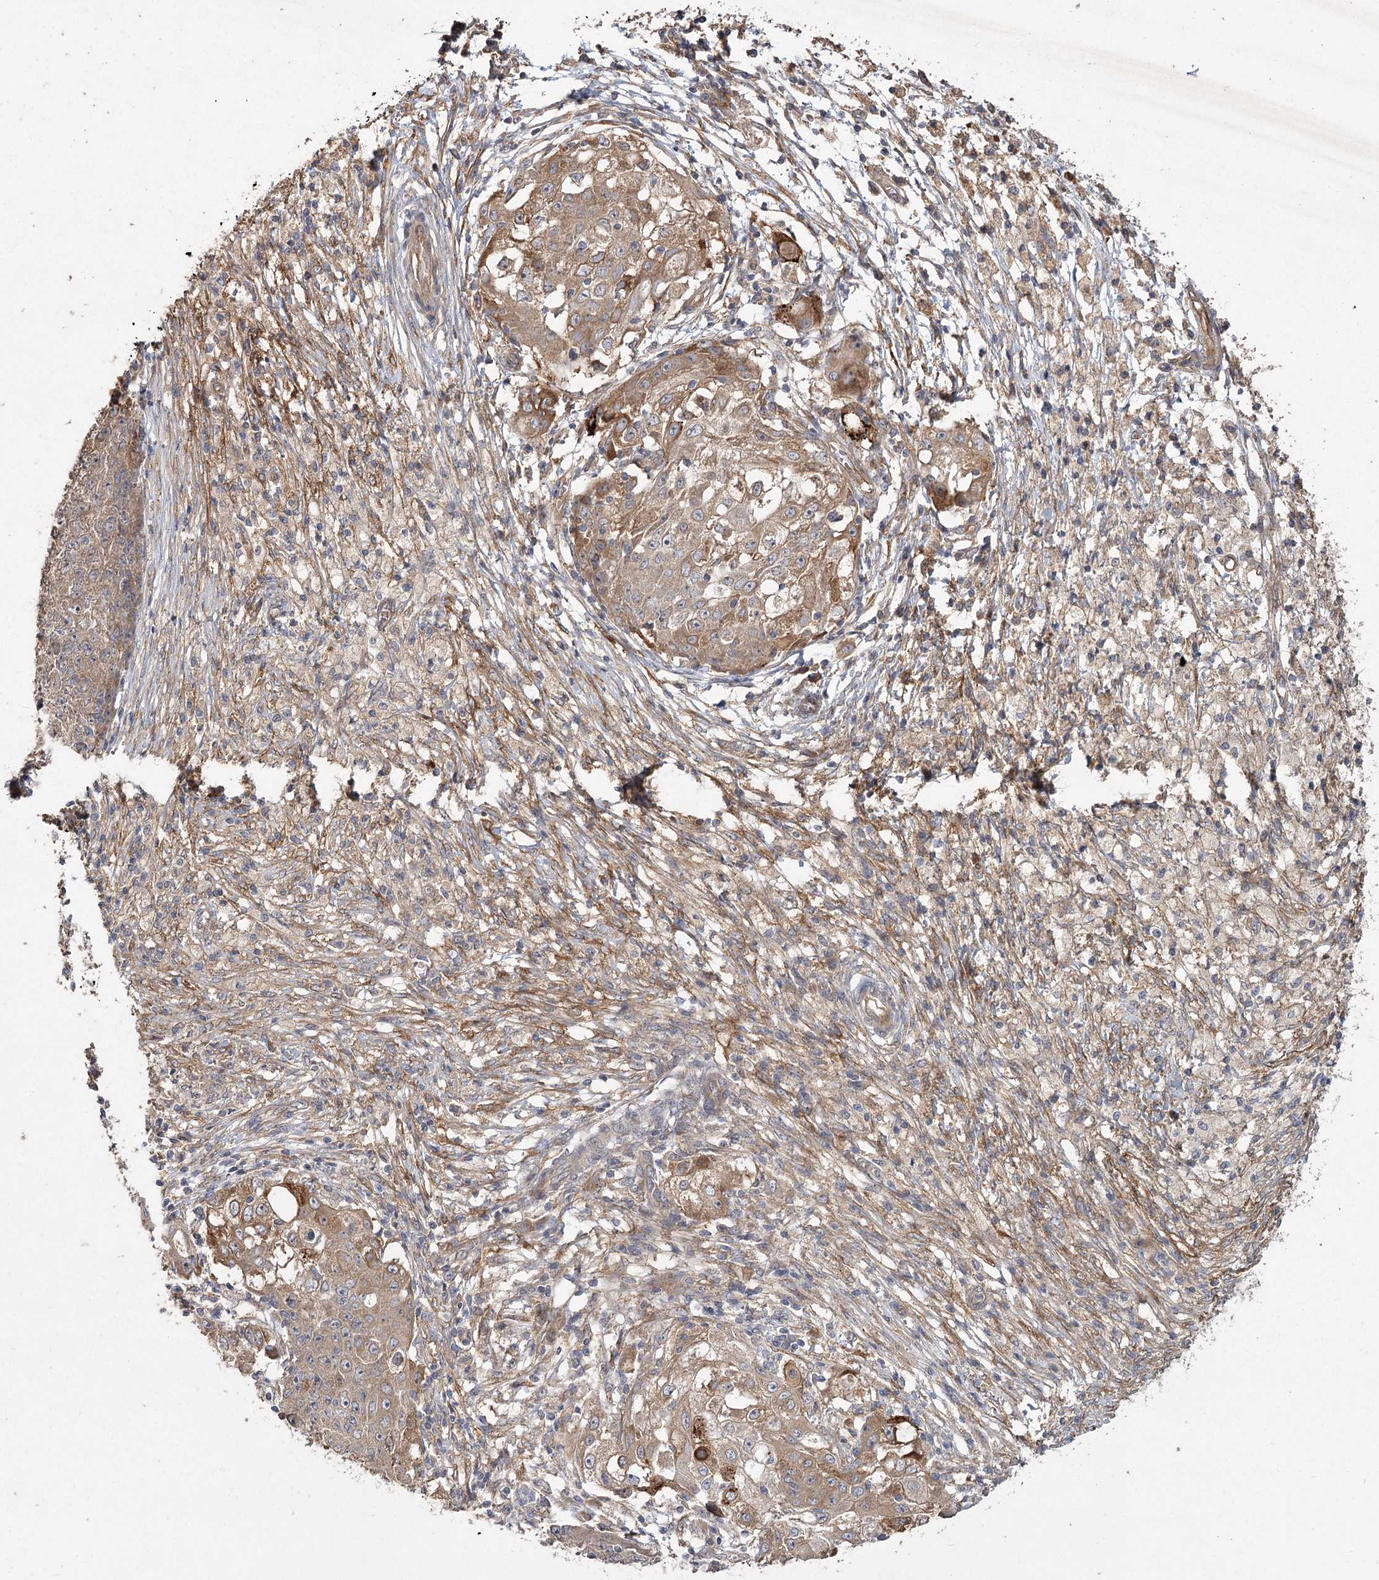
{"staining": {"intensity": "moderate", "quantity": "<25%", "location": "cytoplasmic/membranous"}, "tissue": "ovarian cancer", "cell_type": "Tumor cells", "image_type": "cancer", "snomed": [{"axis": "morphology", "description": "Carcinoma, endometroid"}, {"axis": "topography", "description": "Ovary"}], "caption": "DAB immunohistochemical staining of human ovarian cancer (endometroid carcinoma) demonstrates moderate cytoplasmic/membranous protein expression in approximately <25% of tumor cells. Ihc stains the protein in brown and the nuclei are stained blue.", "gene": "RIN2", "patient": {"sex": "female", "age": 42}}